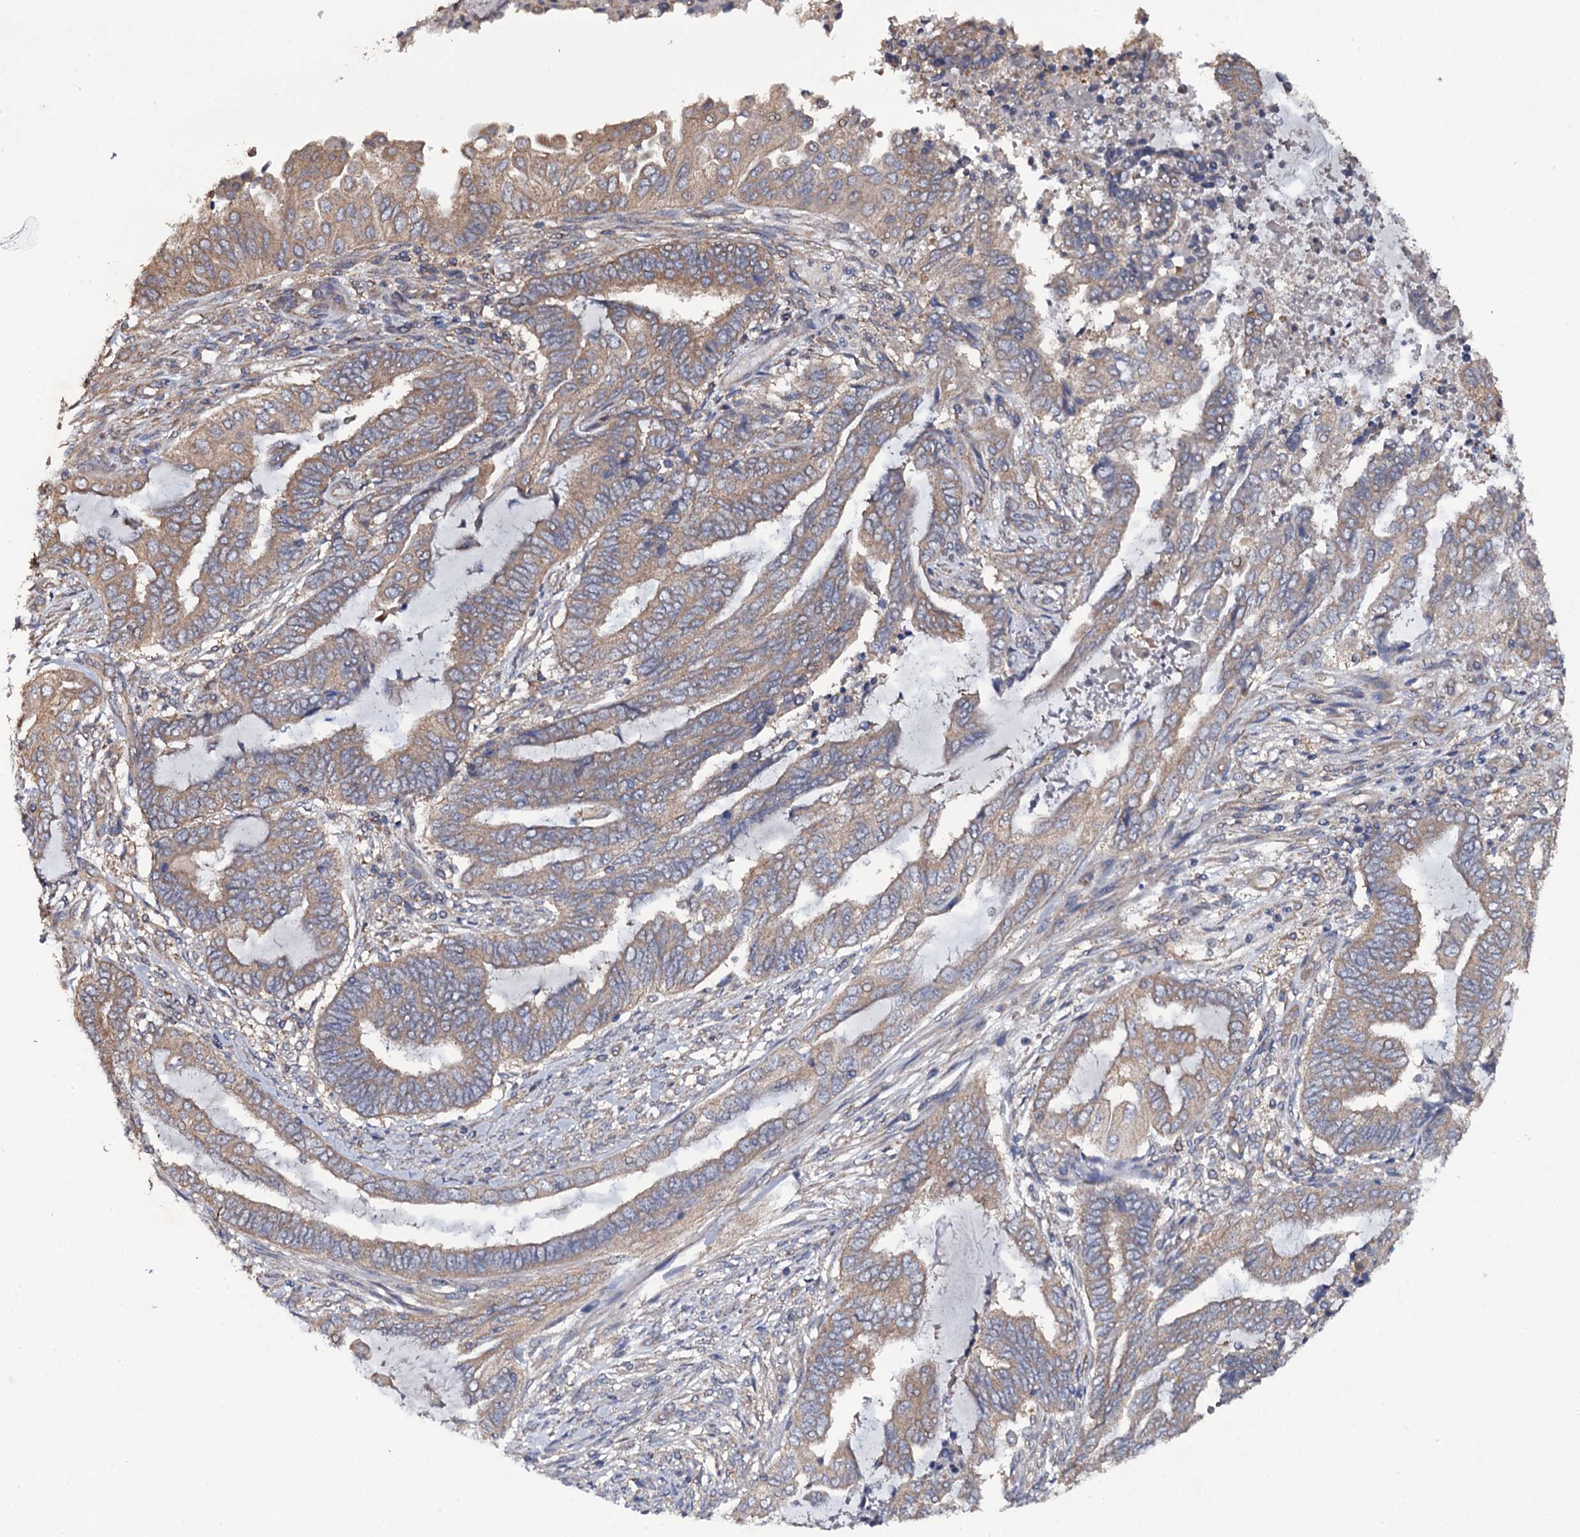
{"staining": {"intensity": "weak", "quantity": "25%-75%", "location": "cytoplasmic/membranous"}, "tissue": "endometrial cancer", "cell_type": "Tumor cells", "image_type": "cancer", "snomed": [{"axis": "morphology", "description": "Adenocarcinoma, NOS"}, {"axis": "topography", "description": "Uterus"}, {"axis": "topography", "description": "Endometrium"}], "caption": "Endometrial cancer (adenocarcinoma) stained for a protein (brown) displays weak cytoplasmic/membranous positive staining in about 25%-75% of tumor cells.", "gene": "TTC23", "patient": {"sex": "female", "age": 70}}